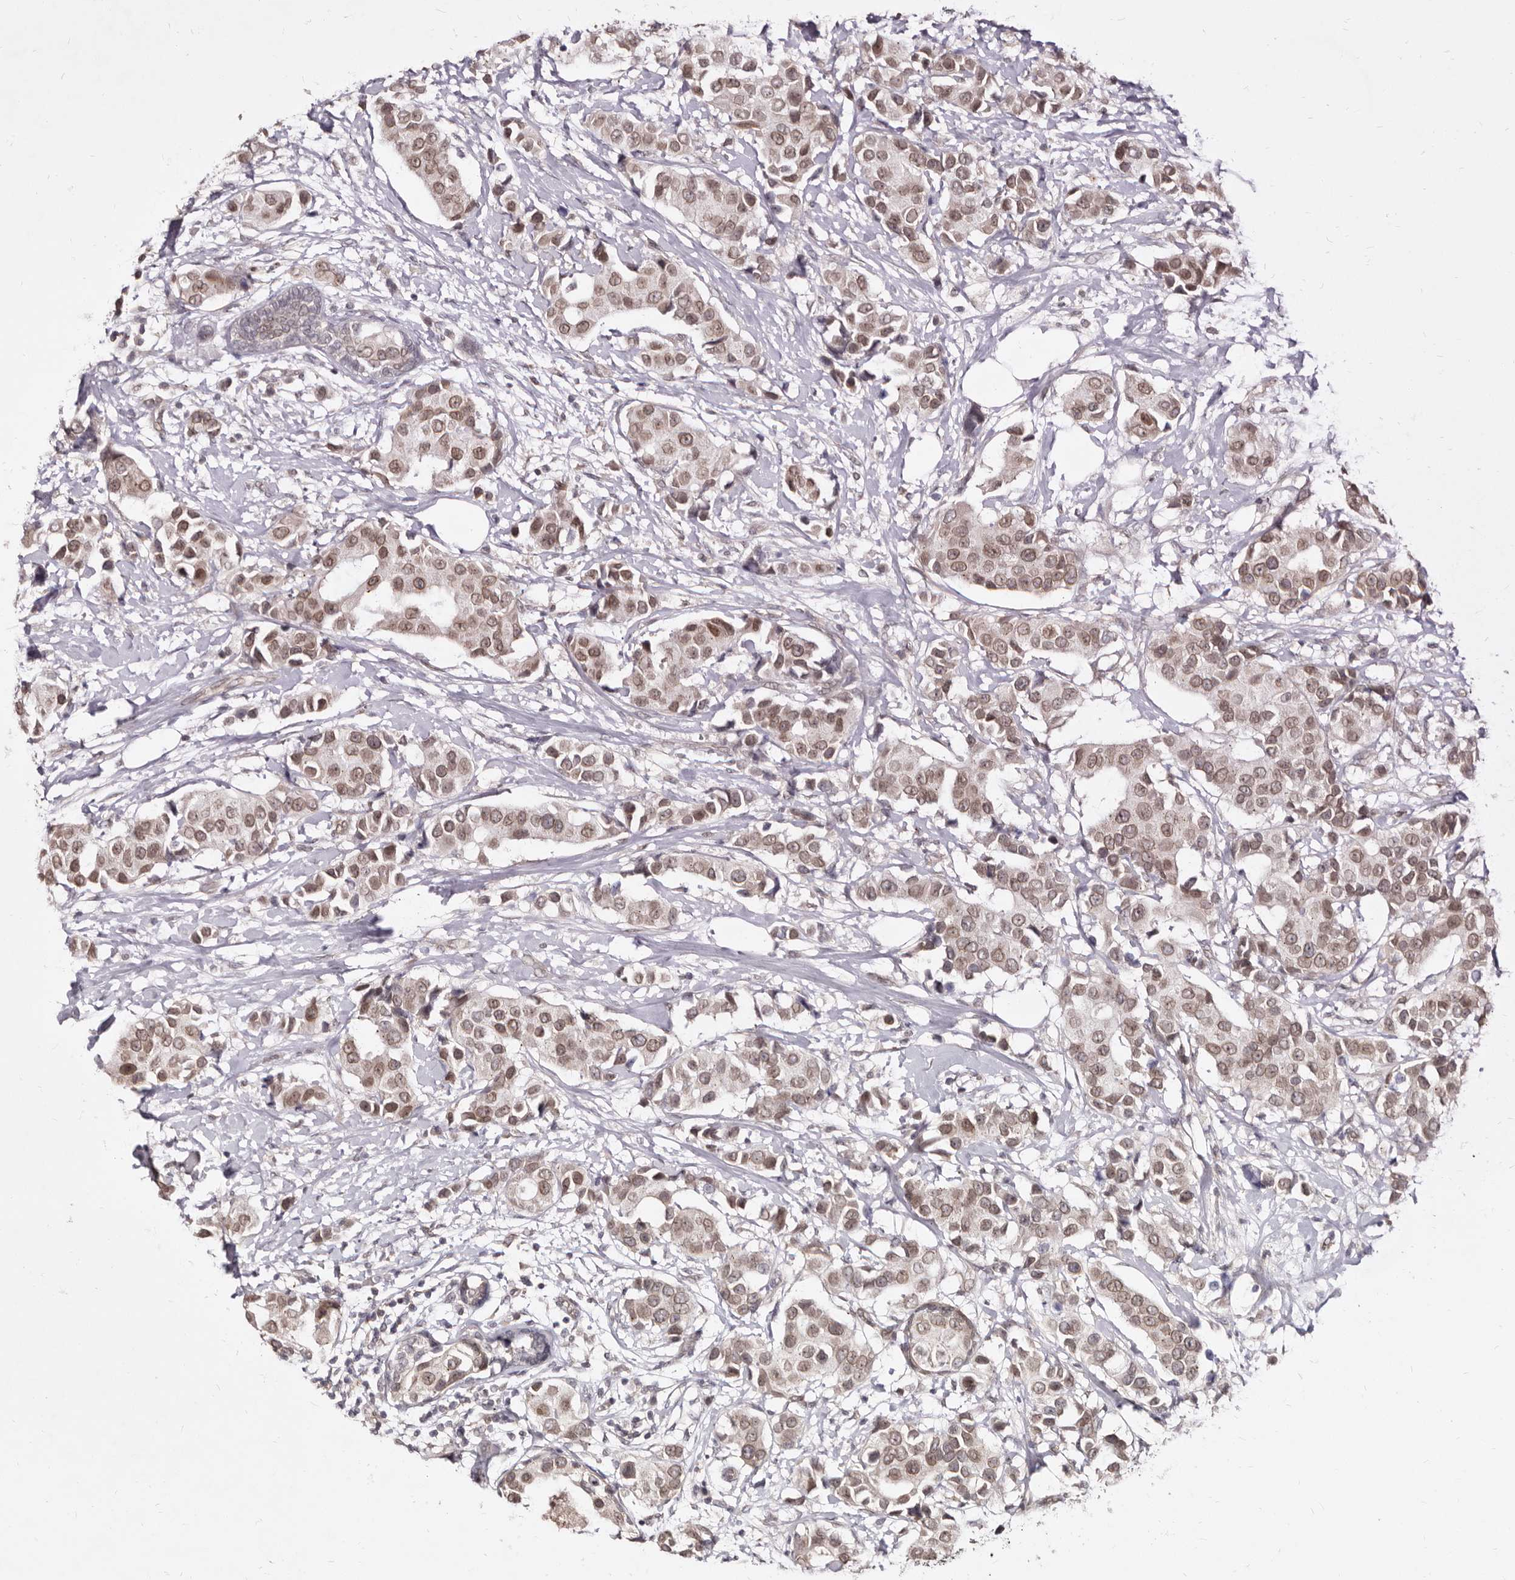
{"staining": {"intensity": "moderate", "quantity": ">75%", "location": "nuclear"}, "tissue": "breast cancer", "cell_type": "Tumor cells", "image_type": "cancer", "snomed": [{"axis": "morphology", "description": "Normal tissue, NOS"}, {"axis": "morphology", "description": "Duct carcinoma"}, {"axis": "topography", "description": "Breast"}], "caption": "Tumor cells exhibit moderate nuclear expression in about >75% of cells in infiltrating ductal carcinoma (breast).", "gene": "LCORL", "patient": {"sex": "female", "age": 39}}